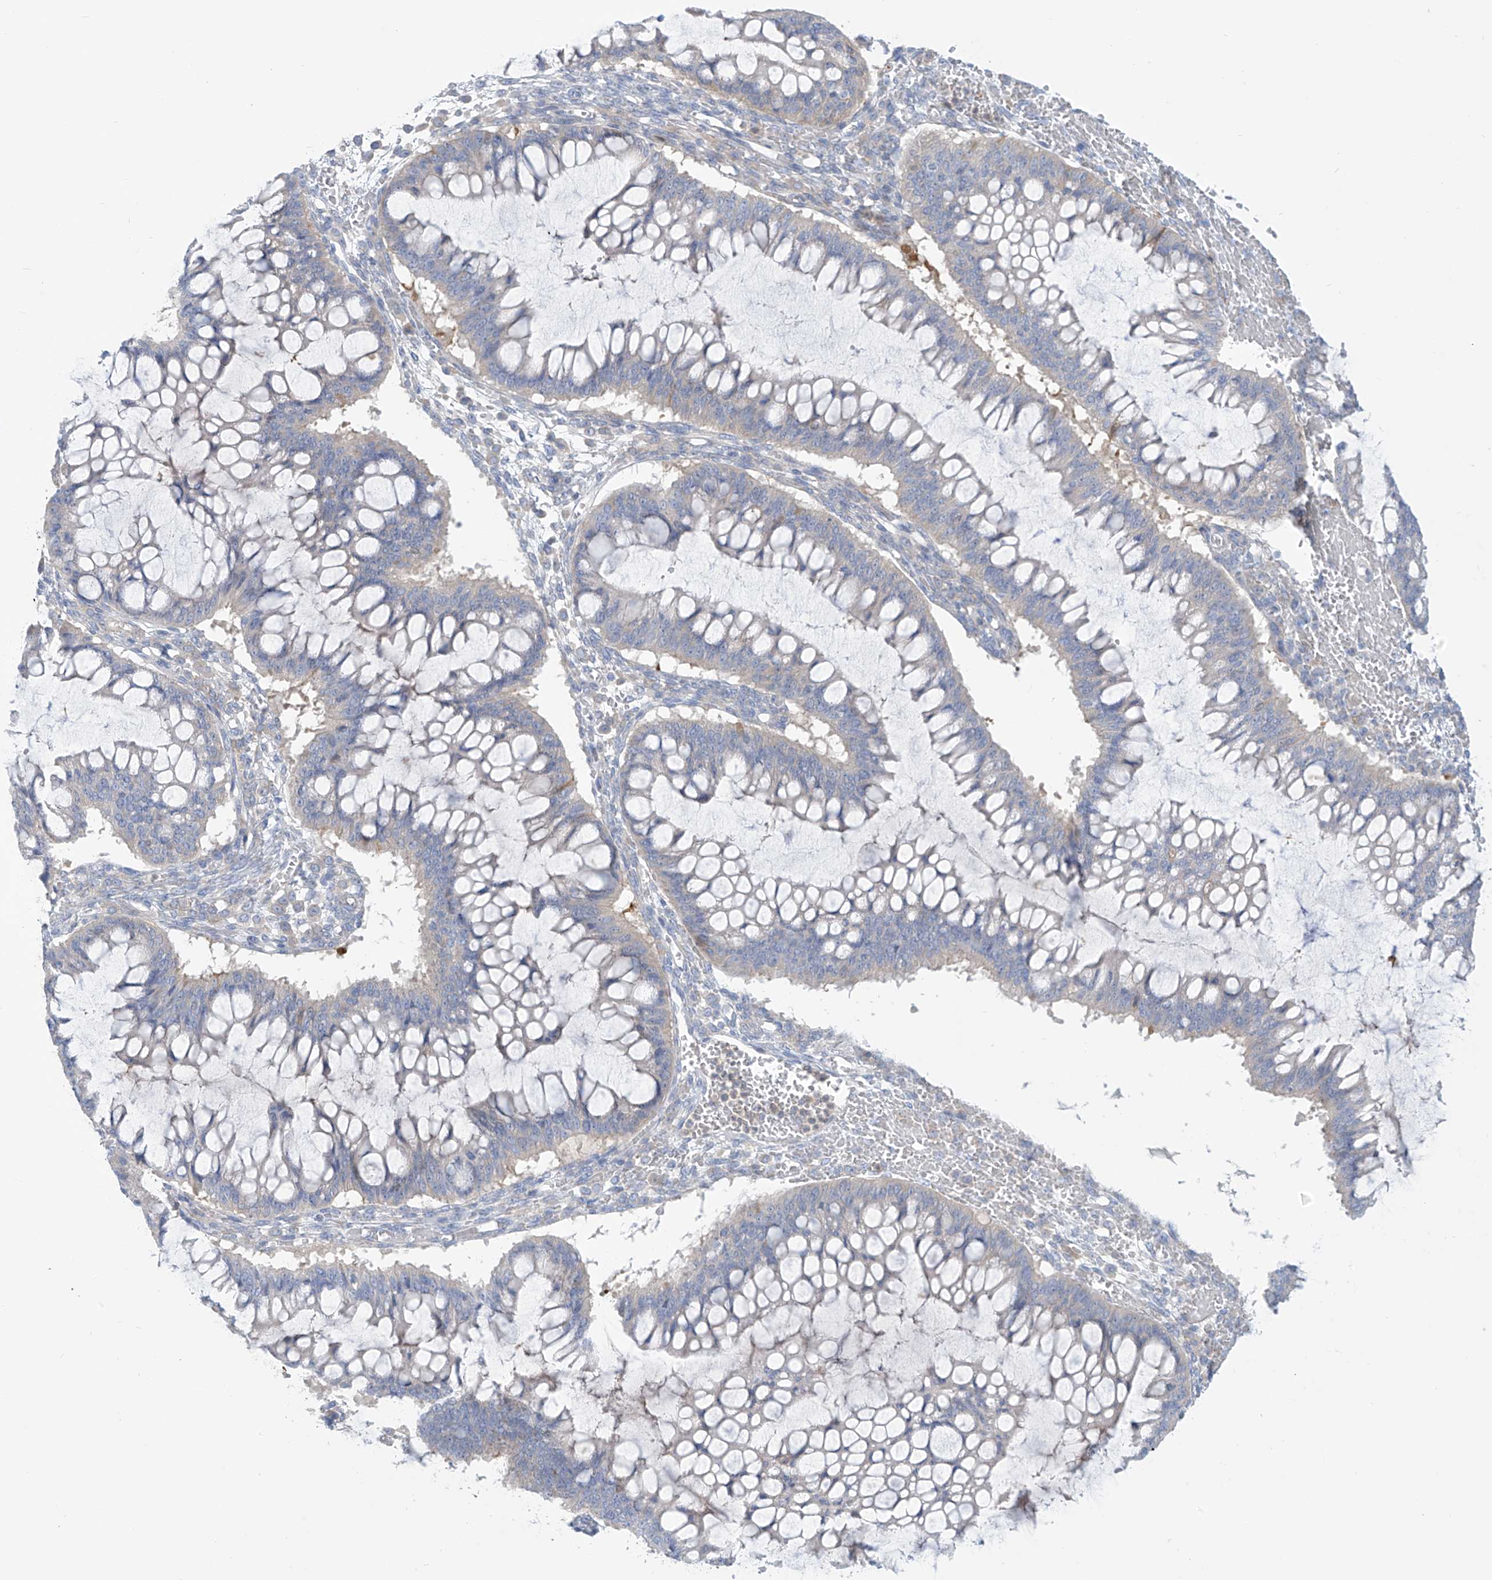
{"staining": {"intensity": "negative", "quantity": "none", "location": "none"}, "tissue": "ovarian cancer", "cell_type": "Tumor cells", "image_type": "cancer", "snomed": [{"axis": "morphology", "description": "Cystadenocarcinoma, mucinous, NOS"}, {"axis": "topography", "description": "Ovary"}], "caption": "Tumor cells are negative for protein expression in human ovarian cancer (mucinous cystadenocarcinoma).", "gene": "FABP2", "patient": {"sex": "female", "age": 73}}